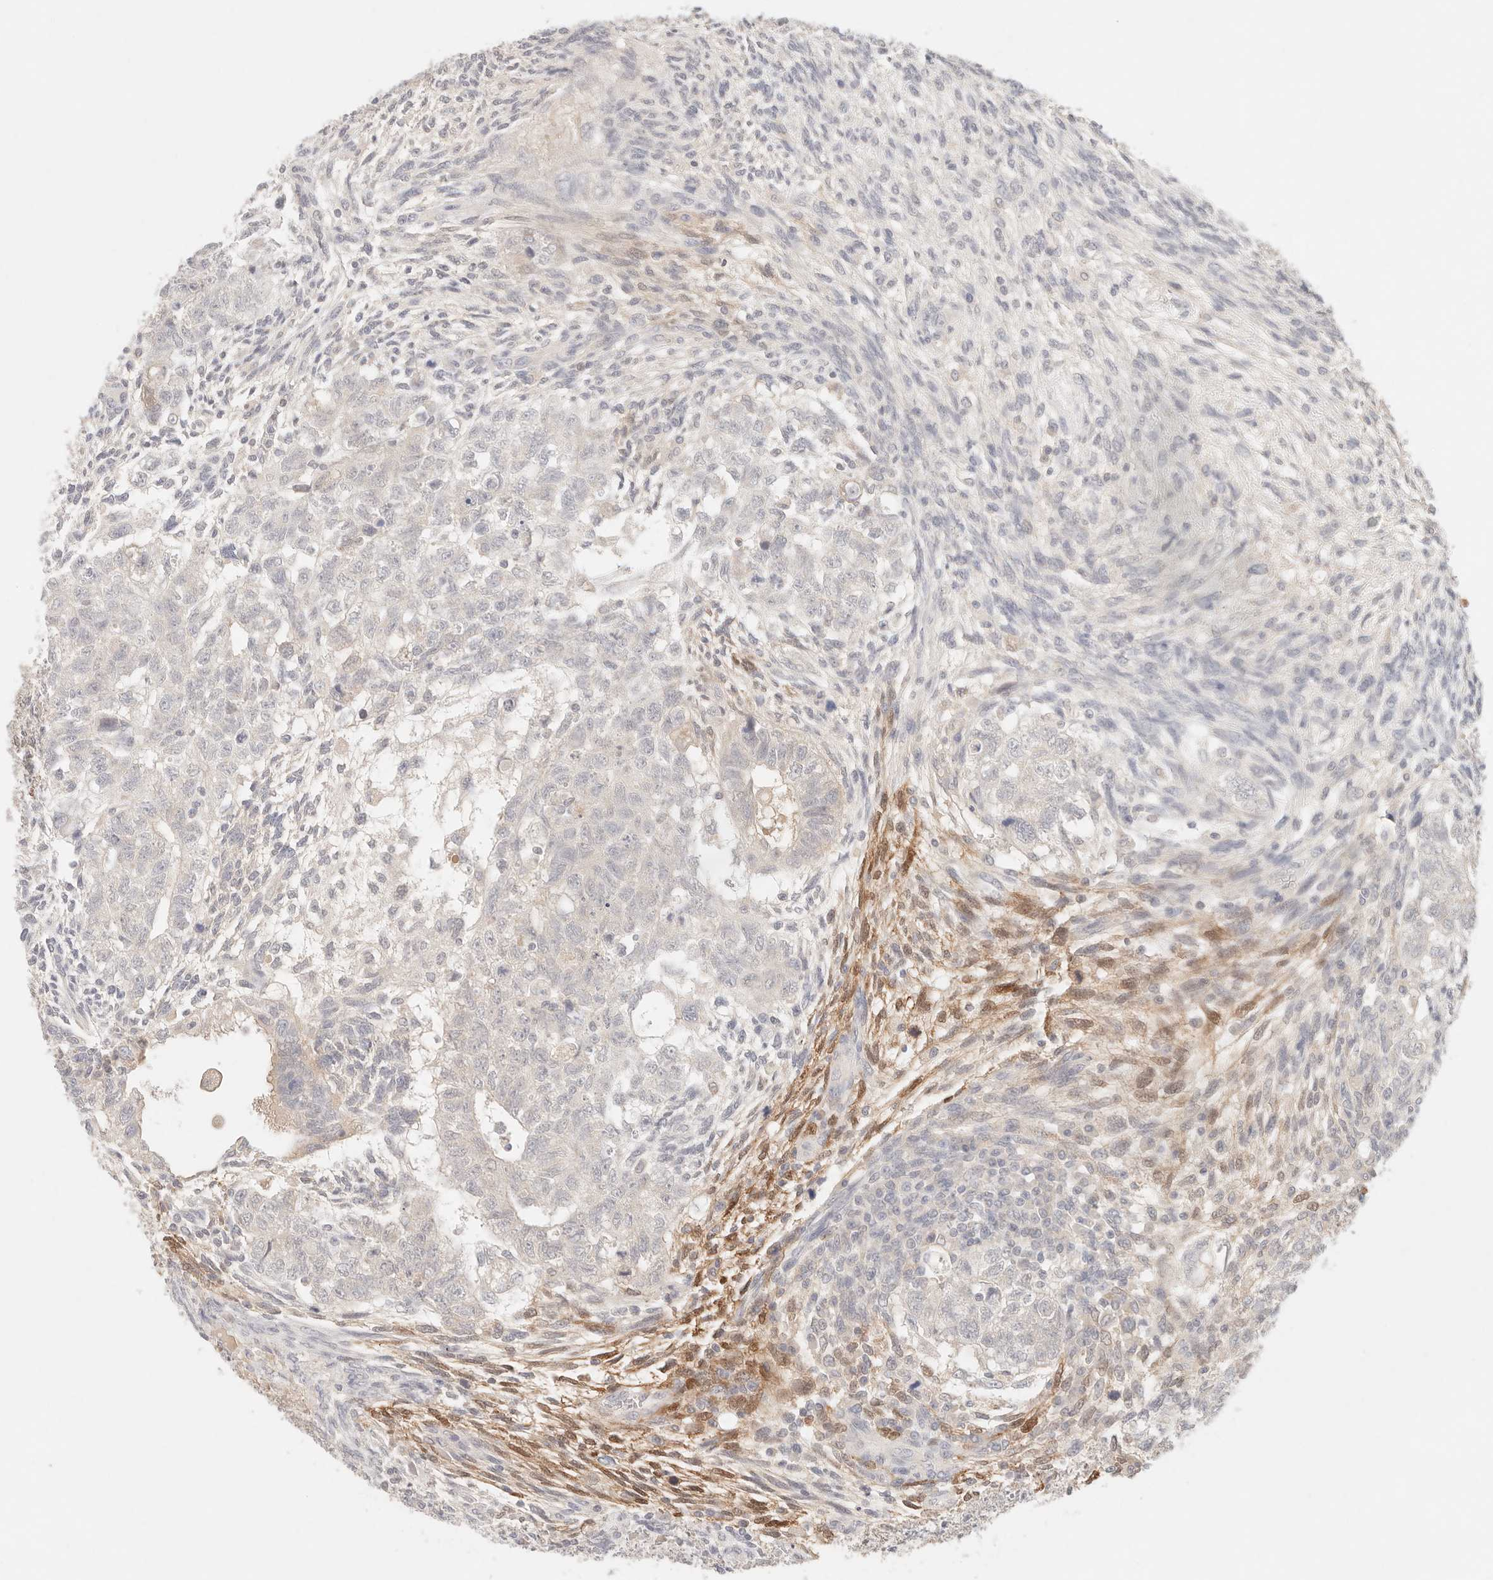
{"staining": {"intensity": "negative", "quantity": "none", "location": "none"}, "tissue": "testis cancer", "cell_type": "Tumor cells", "image_type": "cancer", "snomed": [{"axis": "morphology", "description": "Carcinoma, Embryonal, NOS"}, {"axis": "topography", "description": "Testis"}], "caption": "High magnification brightfield microscopy of embryonal carcinoma (testis) stained with DAB (3,3'-diaminobenzidine) (brown) and counterstained with hematoxylin (blue): tumor cells show no significant positivity.", "gene": "SPHK1", "patient": {"sex": "male", "age": 37}}